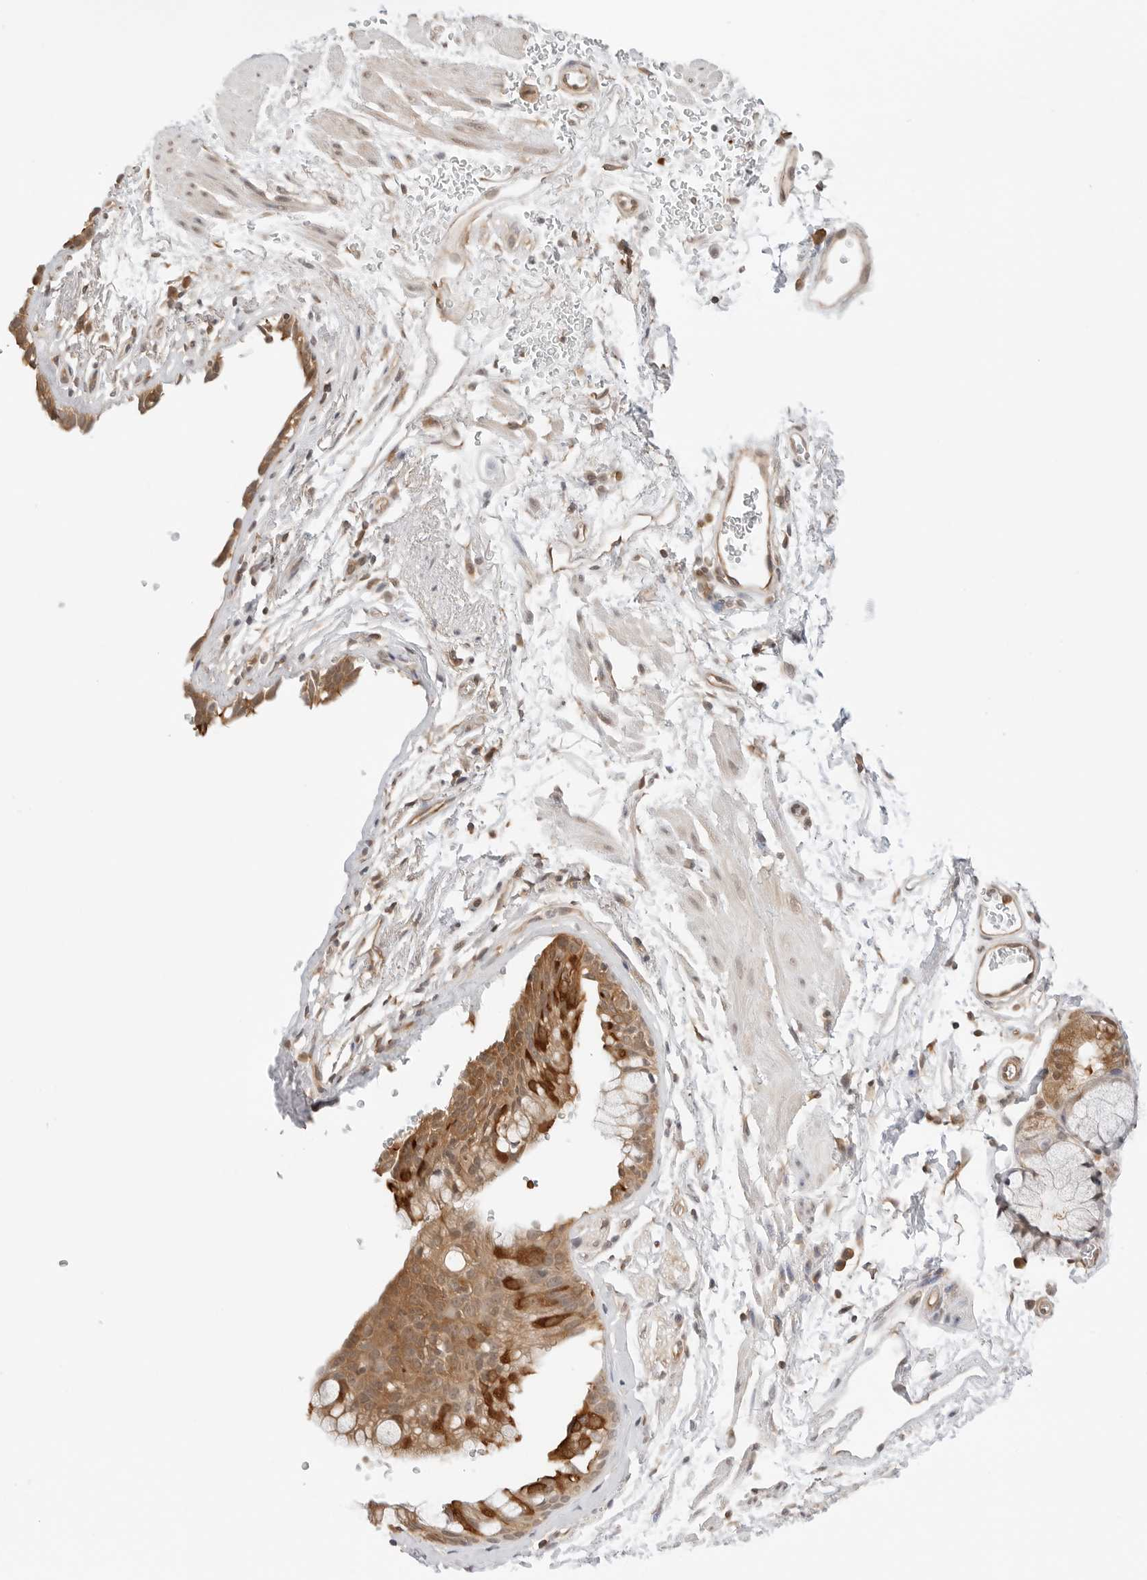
{"staining": {"intensity": "strong", "quantity": ">75%", "location": "cytoplasmic/membranous"}, "tissue": "bronchus", "cell_type": "Respiratory epithelial cells", "image_type": "normal", "snomed": [{"axis": "morphology", "description": "Normal tissue, NOS"}, {"axis": "topography", "description": "Cartilage tissue"}, {"axis": "topography", "description": "Bronchus"}], "caption": "Immunohistochemistry (IHC) (DAB (3,3'-diaminobenzidine)) staining of benign bronchus reveals strong cytoplasmic/membranous protein expression in about >75% of respiratory epithelial cells. The staining is performed using DAB brown chromogen to label protein expression. The nuclei are counter-stained blue using hematoxylin.", "gene": "NUDC", "patient": {"sex": "female", "age": 53}}